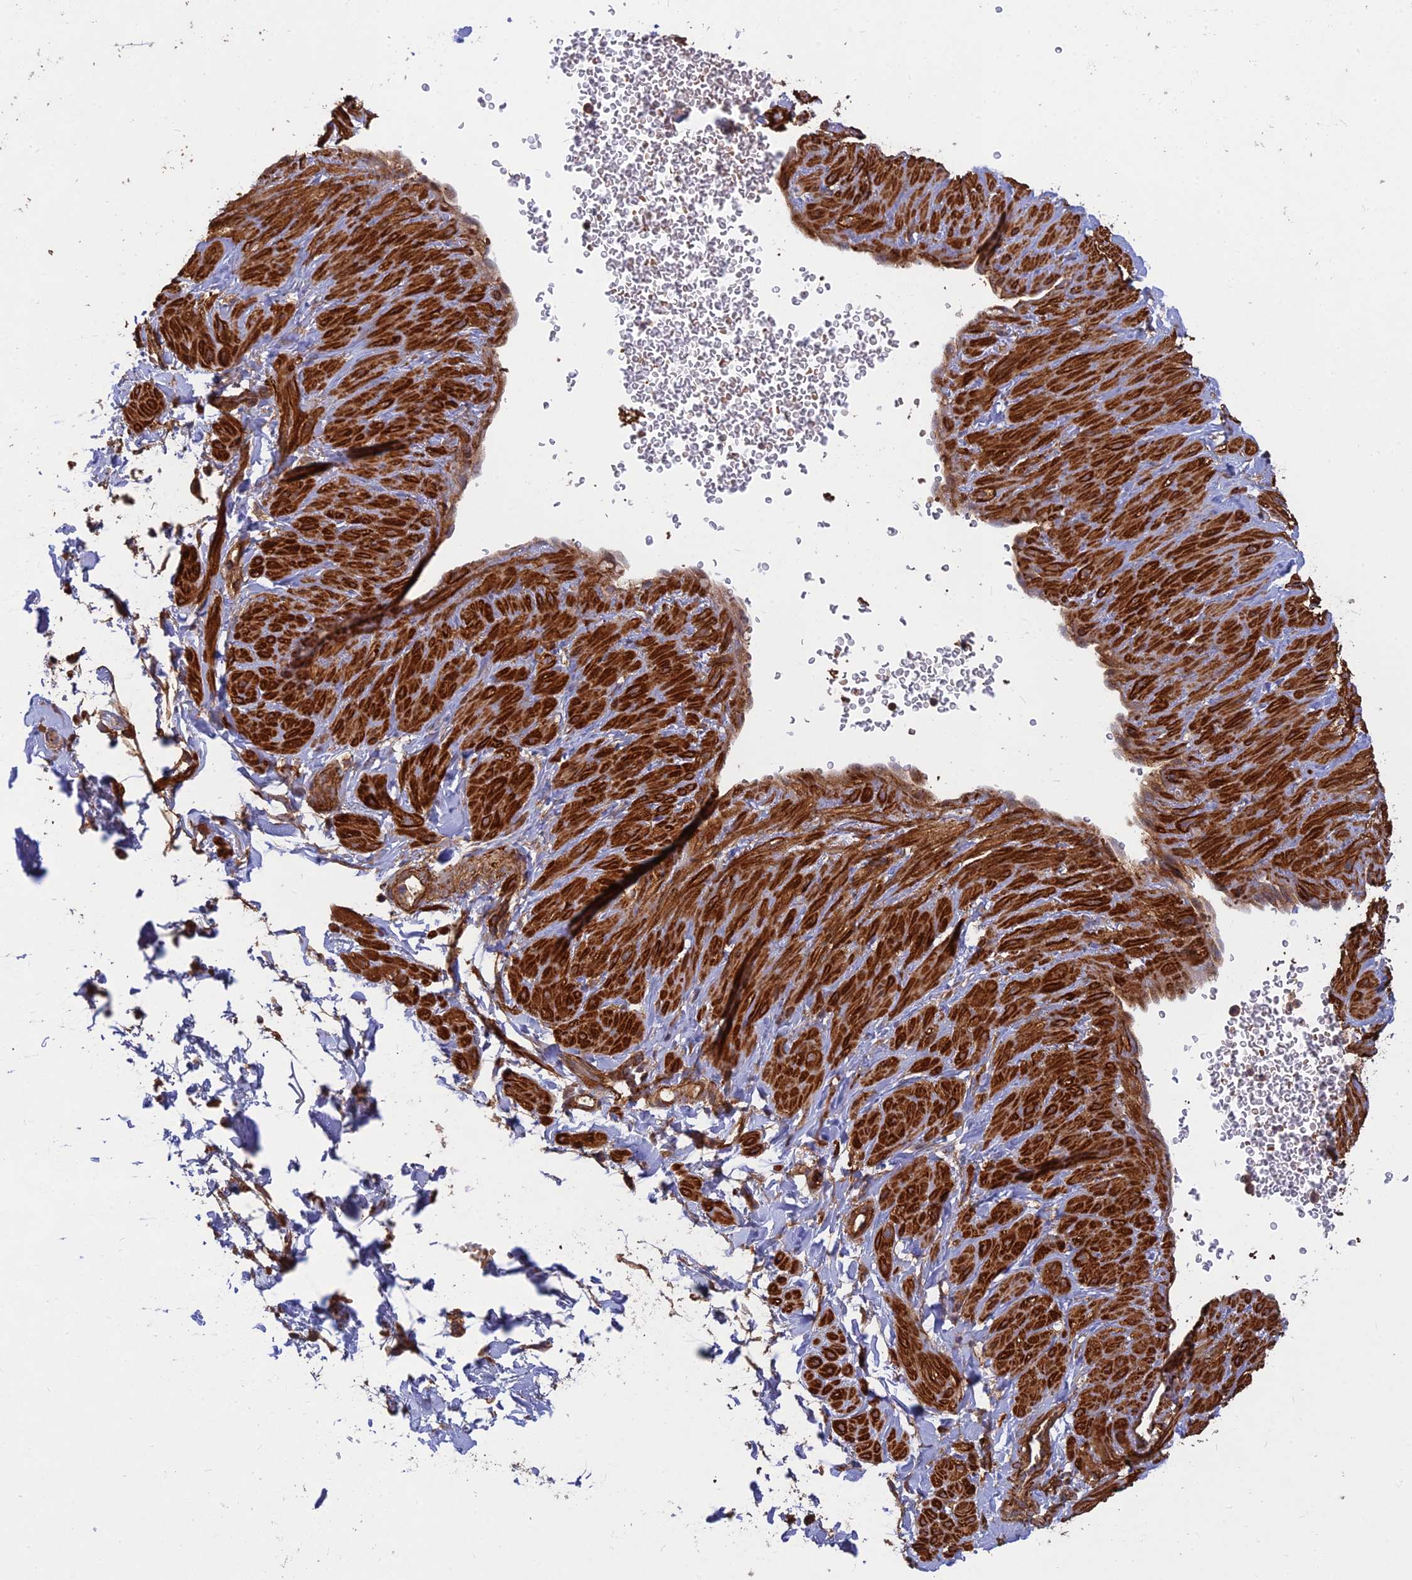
{"staining": {"intensity": "moderate", "quantity": ">75%", "location": "cytoplasmic/membranous"}, "tissue": "soft tissue", "cell_type": "Fibroblasts", "image_type": "normal", "snomed": [{"axis": "morphology", "description": "Normal tissue, NOS"}, {"axis": "topography", "description": "Soft tissue"}, {"axis": "topography", "description": "Adipose tissue"}, {"axis": "topography", "description": "Vascular tissue"}, {"axis": "topography", "description": "Peripheral nerve tissue"}], "caption": "A high-resolution image shows immunohistochemistry (IHC) staining of unremarkable soft tissue, which demonstrates moderate cytoplasmic/membranous positivity in about >75% of fibroblasts. Ihc stains the protein of interest in brown and the nuclei are stained blue.", "gene": "RELCH", "patient": {"sex": "male", "age": 74}}